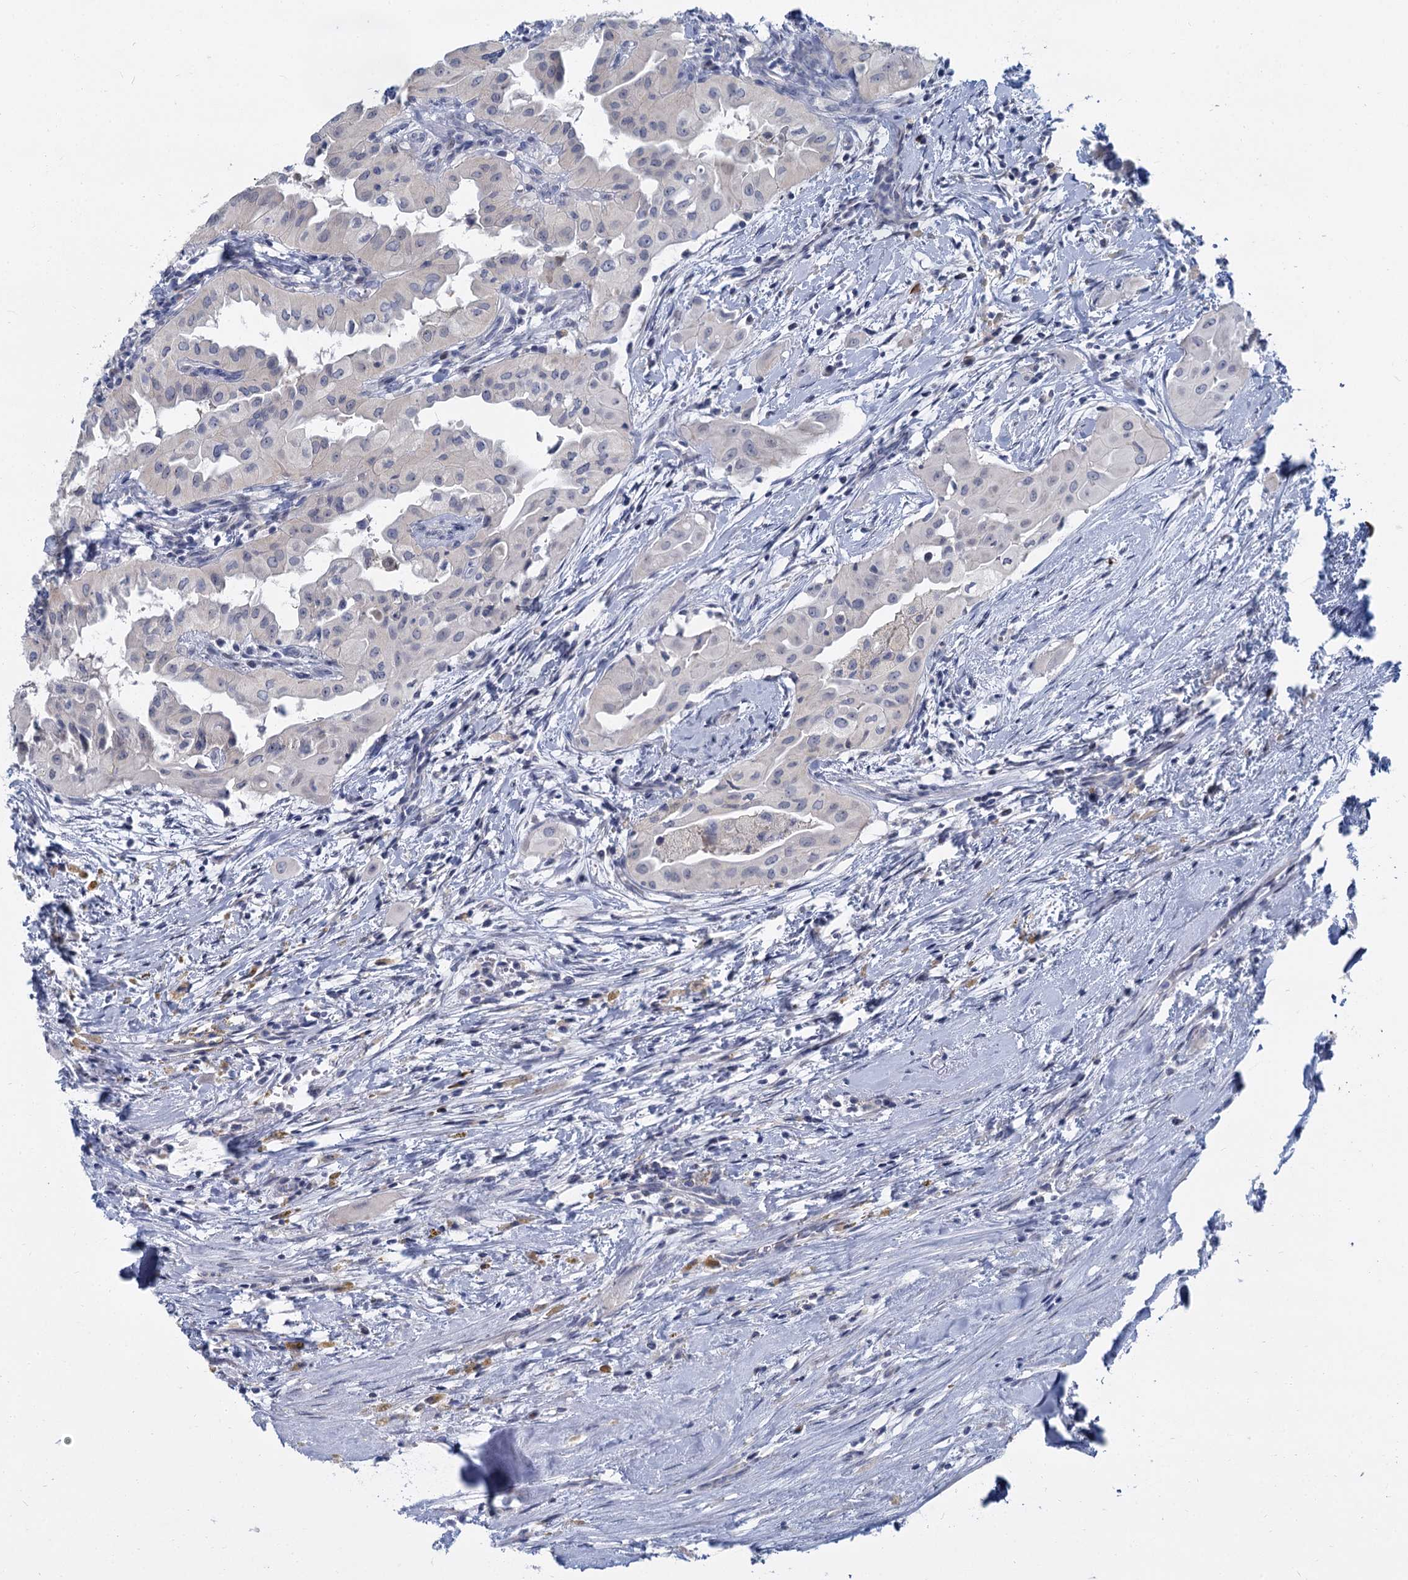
{"staining": {"intensity": "negative", "quantity": "none", "location": "none"}, "tissue": "thyroid cancer", "cell_type": "Tumor cells", "image_type": "cancer", "snomed": [{"axis": "morphology", "description": "Papillary adenocarcinoma, NOS"}, {"axis": "topography", "description": "Thyroid gland"}], "caption": "This is an immunohistochemistry (IHC) image of human thyroid papillary adenocarcinoma. There is no positivity in tumor cells.", "gene": "ACRBP", "patient": {"sex": "female", "age": 59}}